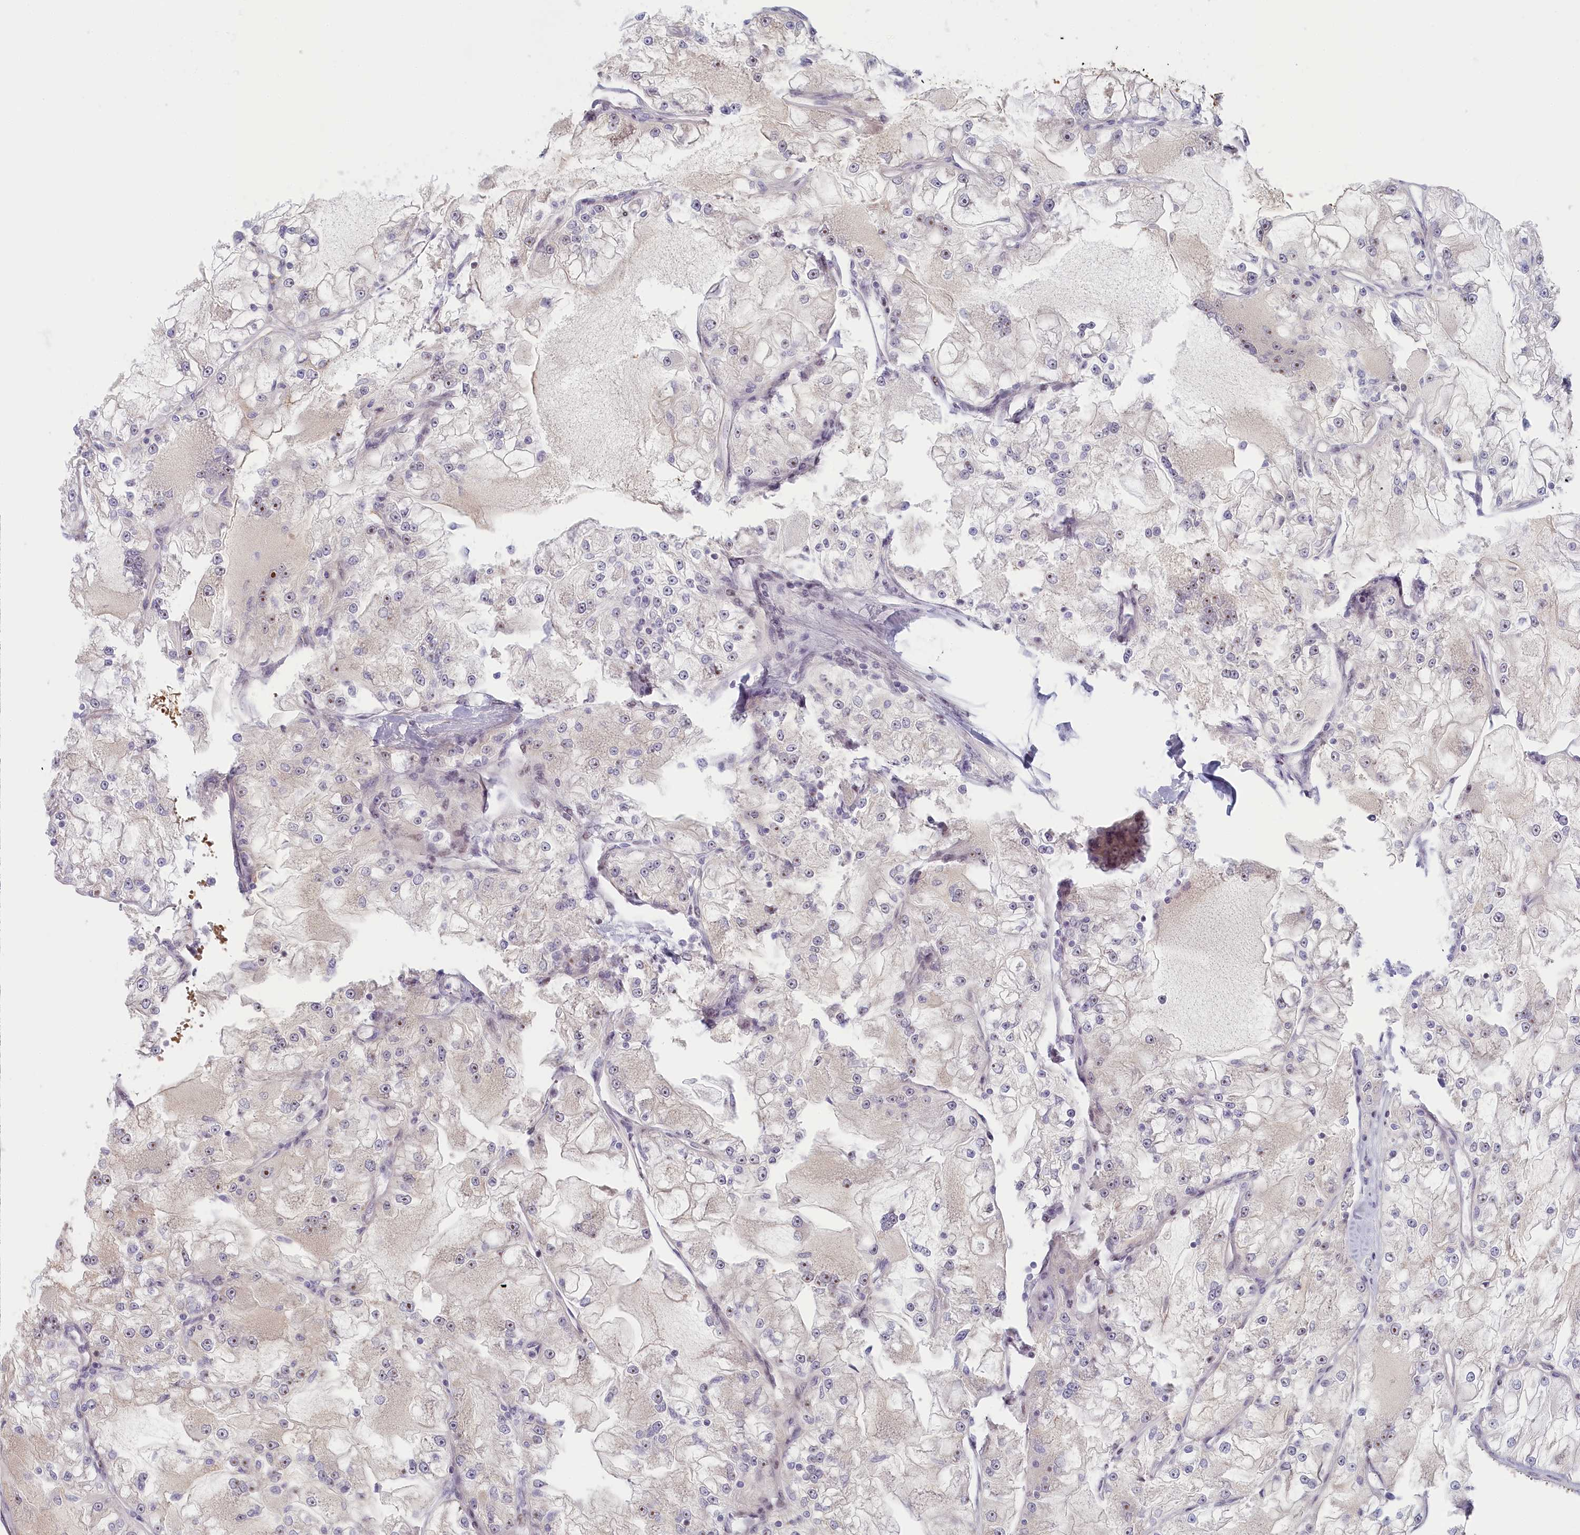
{"staining": {"intensity": "moderate", "quantity": "<25%", "location": "nuclear"}, "tissue": "renal cancer", "cell_type": "Tumor cells", "image_type": "cancer", "snomed": [{"axis": "morphology", "description": "Adenocarcinoma, NOS"}, {"axis": "topography", "description": "Kidney"}], "caption": "Renal cancer (adenocarcinoma) stained for a protein shows moderate nuclear positivity in tumor cells.", "gene": "INTS4", "patient": {"sex": "female", "age": 72}}